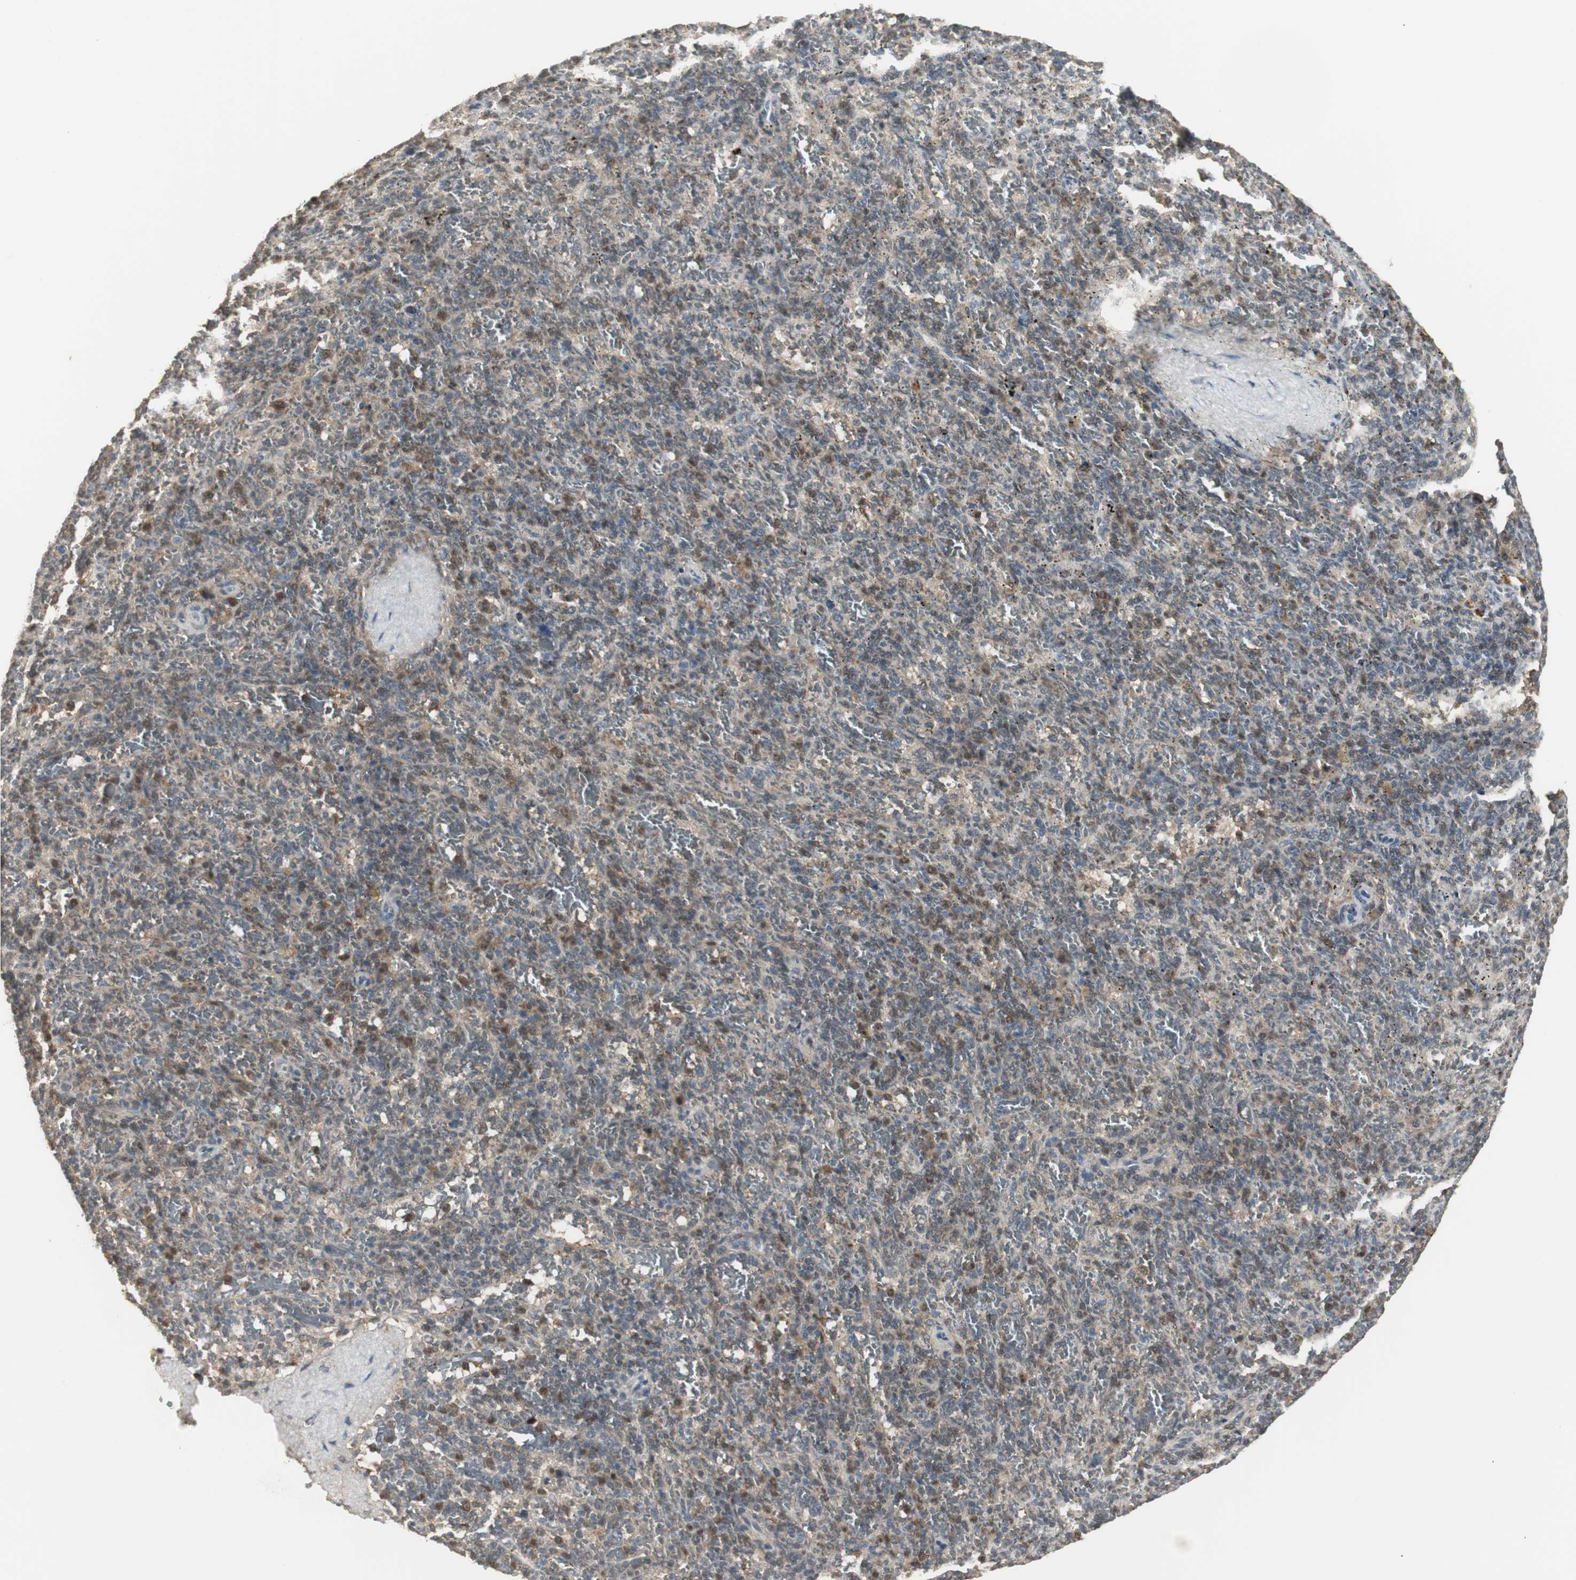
{"staining": {"intensity": "moderate", "quantity": "25%-75%", "location": "cytoplasmic/membranous,nuclear"}, "tissue": "spleen", "cell_type": "Cells in red pulp", "image_type": "normal", "snomed": [{"axis": "morphology", "description": "Normal tissue, NOS"}, {"axis": "topography", "description": "Spleen"}], "caption": "Spleen stained with immunohistochemistry reveals moderate cytoplasmic/membranous,nuclear expression in about 25%-75% of cells in red pulp. The staining is performed using DAB brown chromogen to label protein expression. The nuclei are counter-stained blue using hematoxylin.", "gene": "PLIN3", "patient": {"sex": "female", "age": 43}}